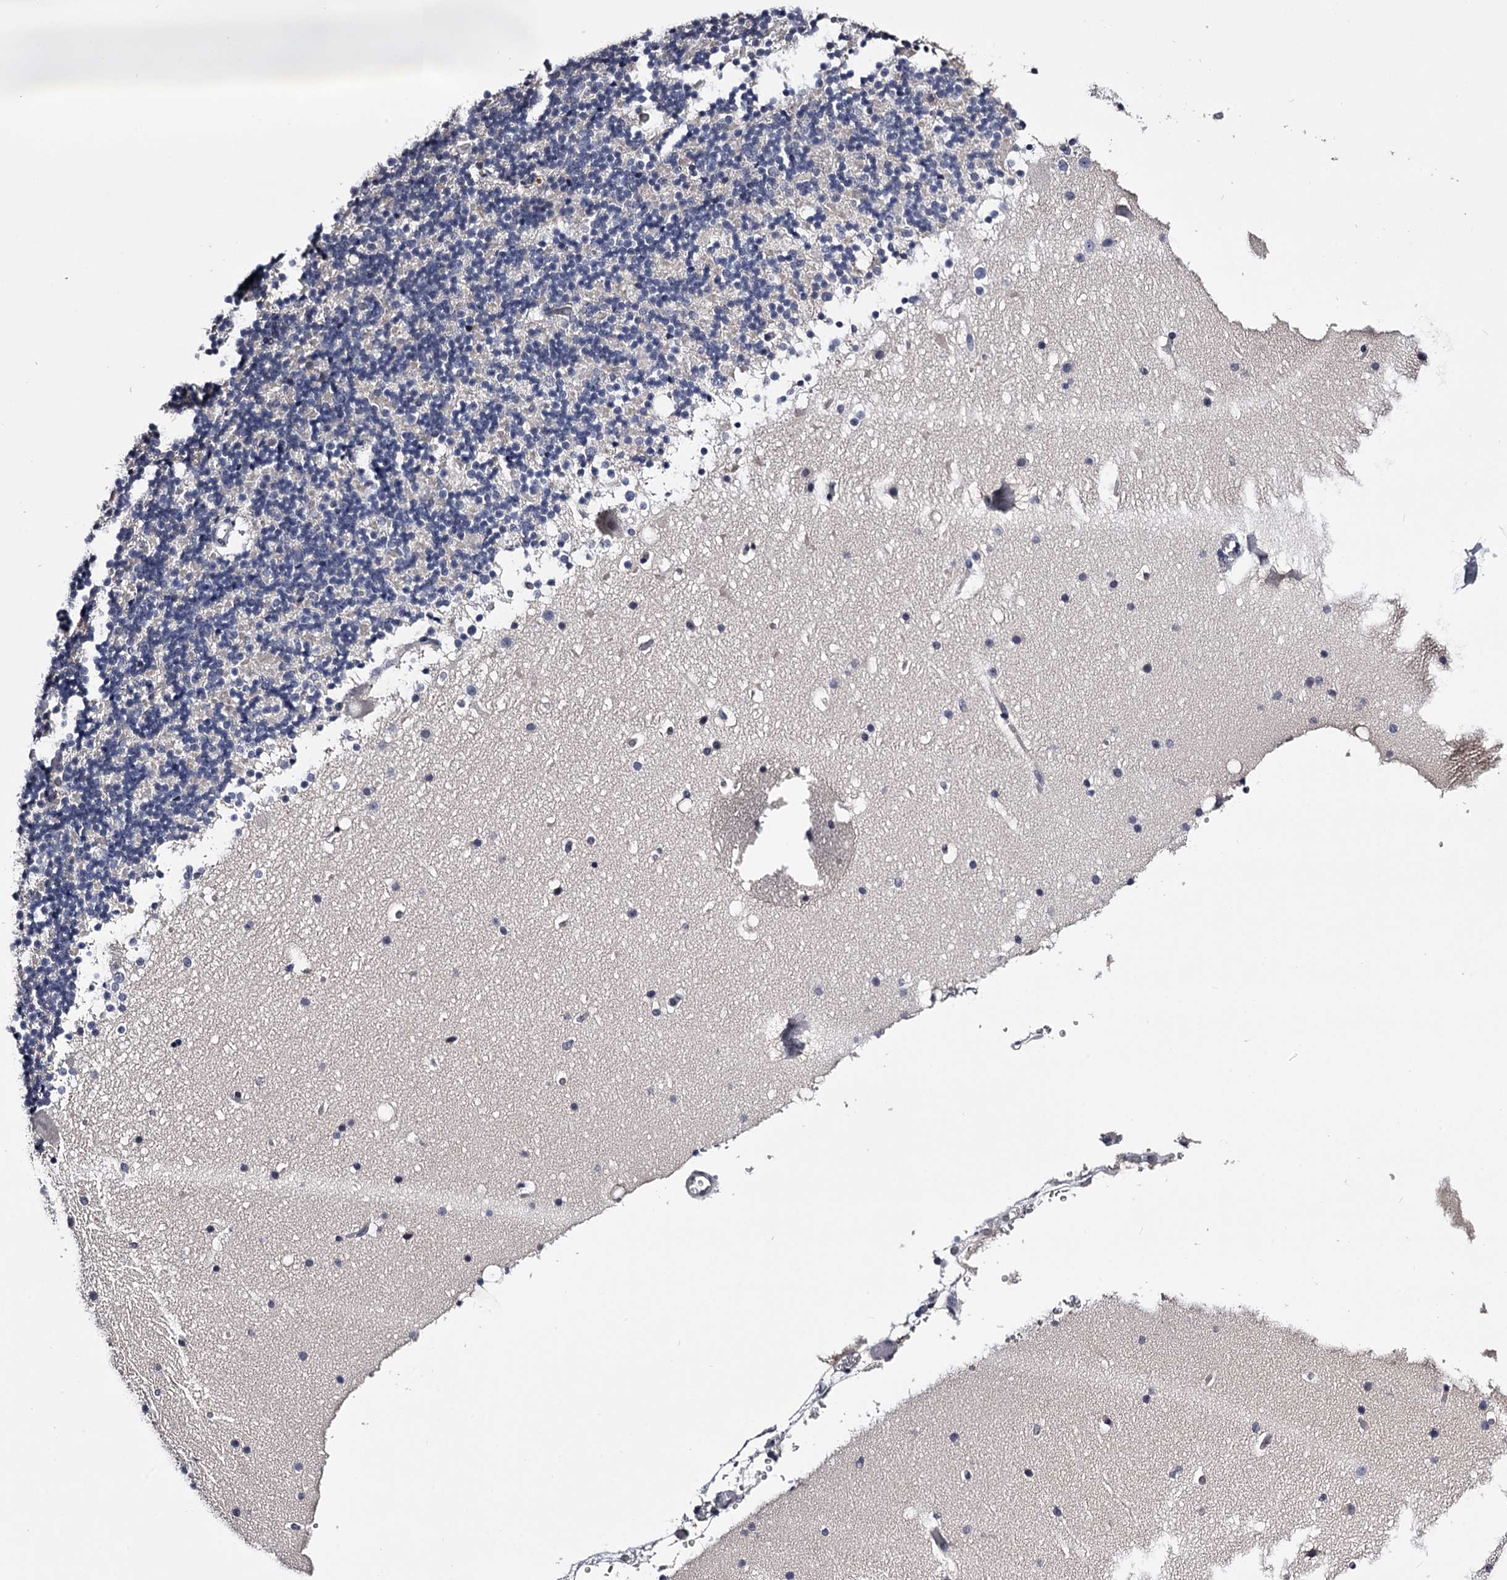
{"staining": {"intensity": "negative", "quantity": "none", "location": "none"}, "tissue": "cerebellum", "cell_type": "Cells in granular layer", "image_type": "normal", "snomed": [{"axis": "morphology", "description": "Normal tissue, NOS"}, {"axis": "topography", "description": "Cerebellum"}], "caption": "IHC image of unremarkable human cerebellum stained for a protein (brown), which demonstrates no positivity in cells in granular layer. Nuclei are stained in blue.", "gene": "GSTO1", "patient": {"sex": "male", "age": 57}}